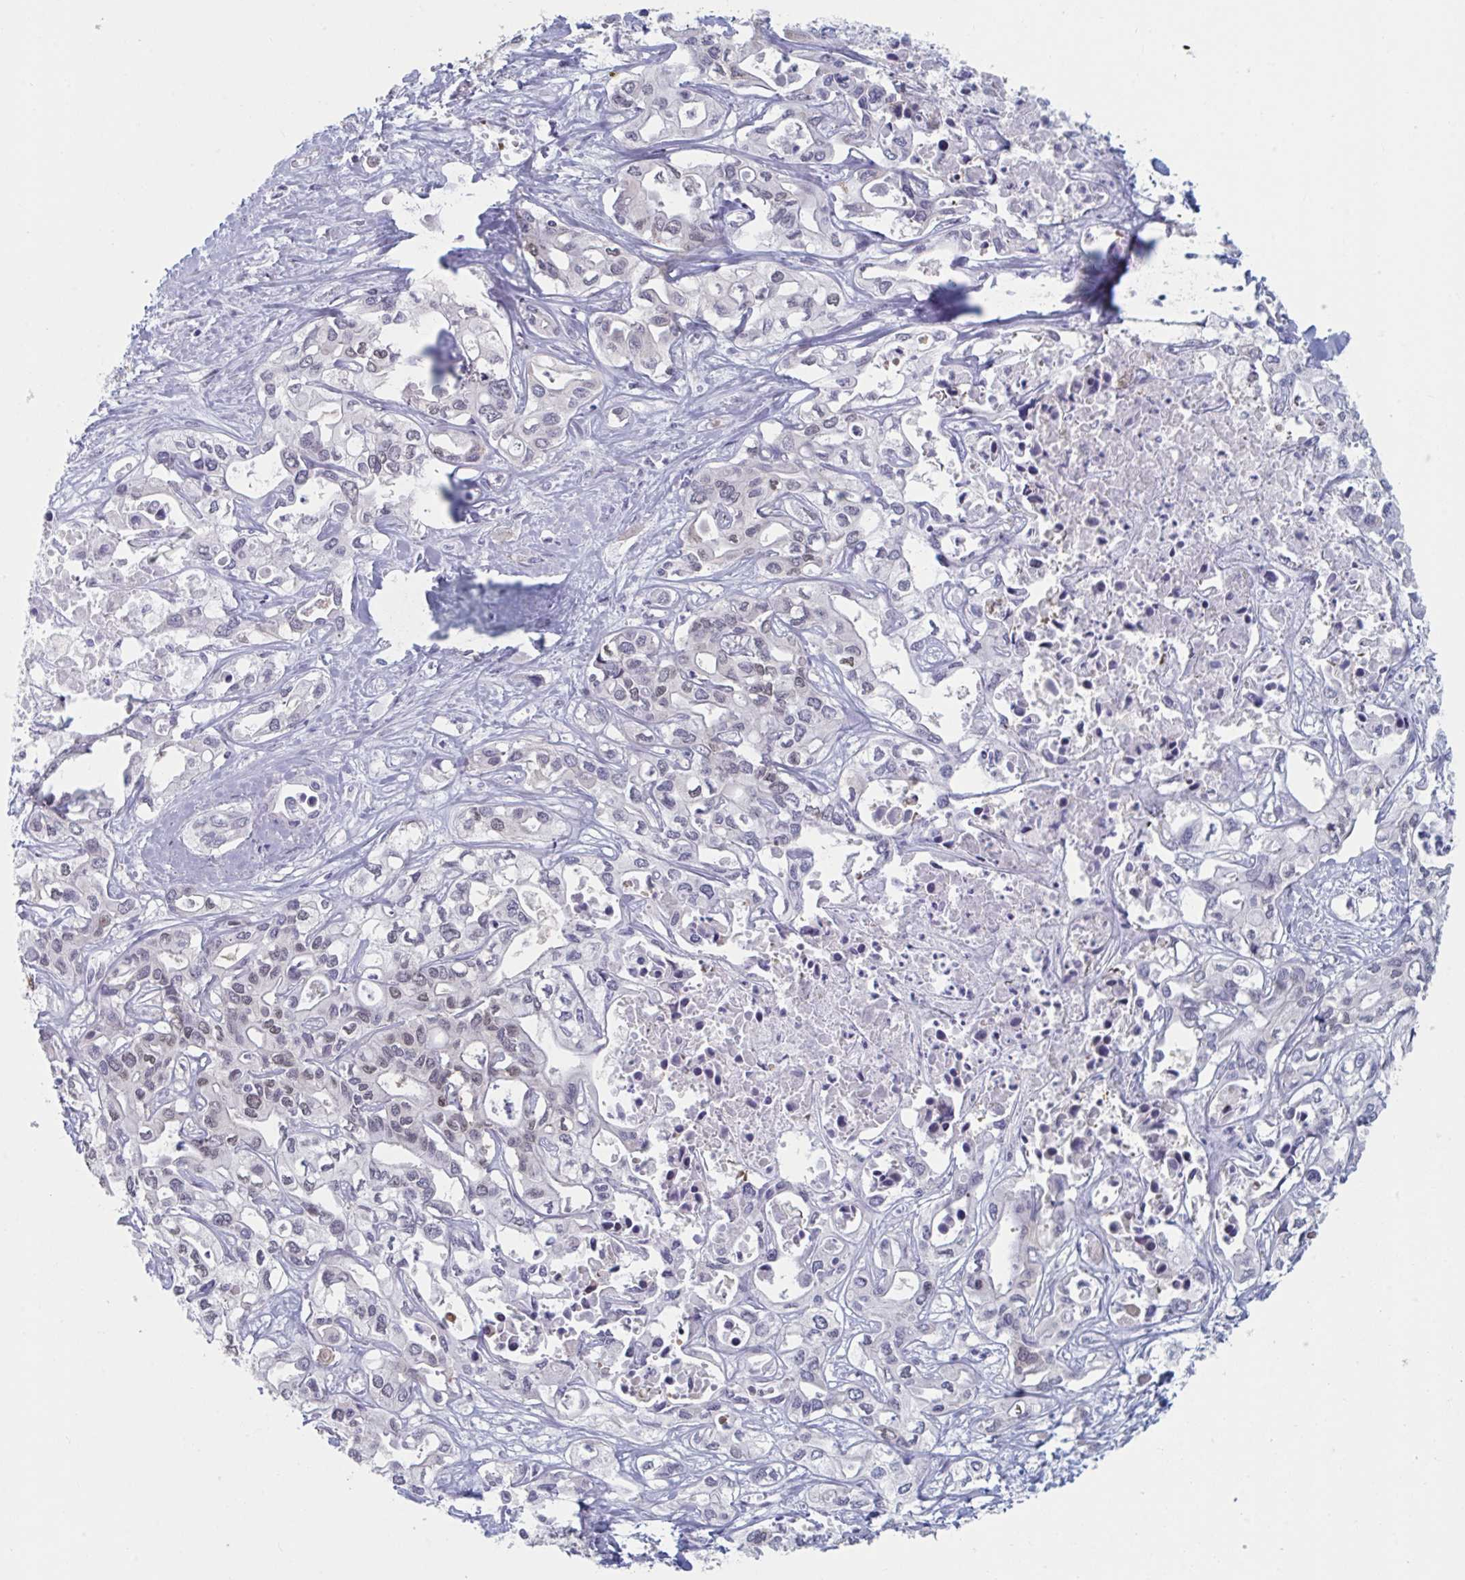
{"staining": {"intensity": "negative", "quantity": "none", "location": "none"}, "tissue": "liver cancer", "cell_type": "Tumor cells", "image_type": "cancer", "snomed": [{"axis": "morphology", "description": "Cholangiocarcinoma"}, {"axis": "topography", "description": "Liver"}], "caption": "Immunohistochemical staining of human liver cancer (cholangiocarcinoma) exhibits no significant expression in tumor cells. (DAB (3,3'-diaminobenzidine) immunohistochemistry (IHC) visualized using brightfield microscopy, high magnification).", "gene": "FOXA1", "patient": {"sex": "female", "age": 64}}